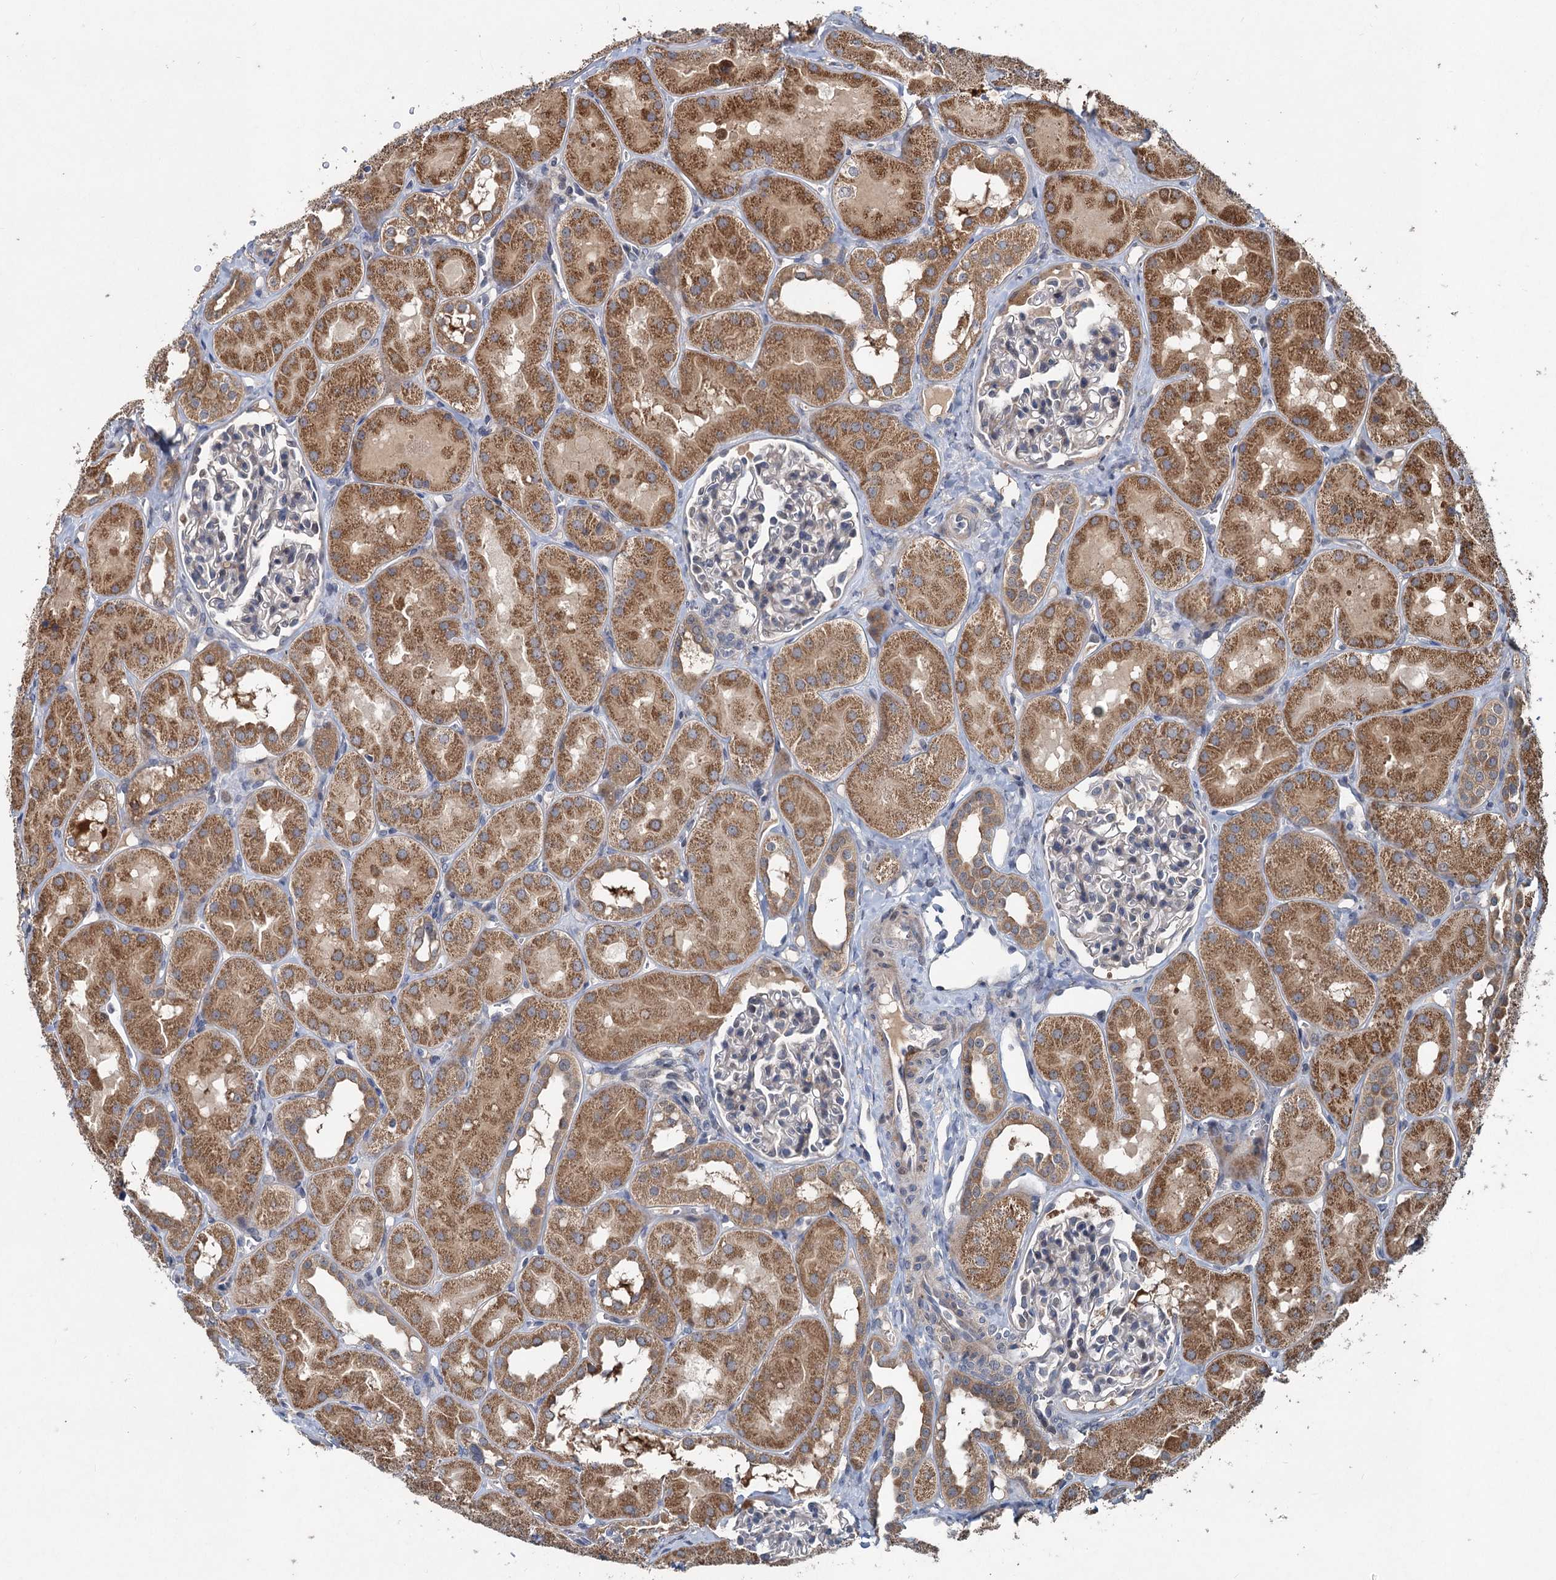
{"staining": {"intensity": "weak", "quantity": "<25%", "location": "cytoplasmic/membranous"}, "tissue": "kidney", "cell_type": "Cells in glomeruli", "image_type": "normal", "snomed": [{"axis": "morphology", "description": "Normal tissue, NOS"}, {"axis": "topography", "description": "Kidney"}, {"axis": "topography", "description": "Urinary bladder"}], "caption": "Kidney was stained to show a protein in brown. There is no significant staining in cells in glomeruli. Brightfield microscopy of immunohistochemistry (IHC) stained with DAB (3,3'-diaminobenzidine) (brown) and hematoxylin (blue), captured at high magnification.", "gene": "OTUB1", "patient": {"sex": "male", "age": 16}}